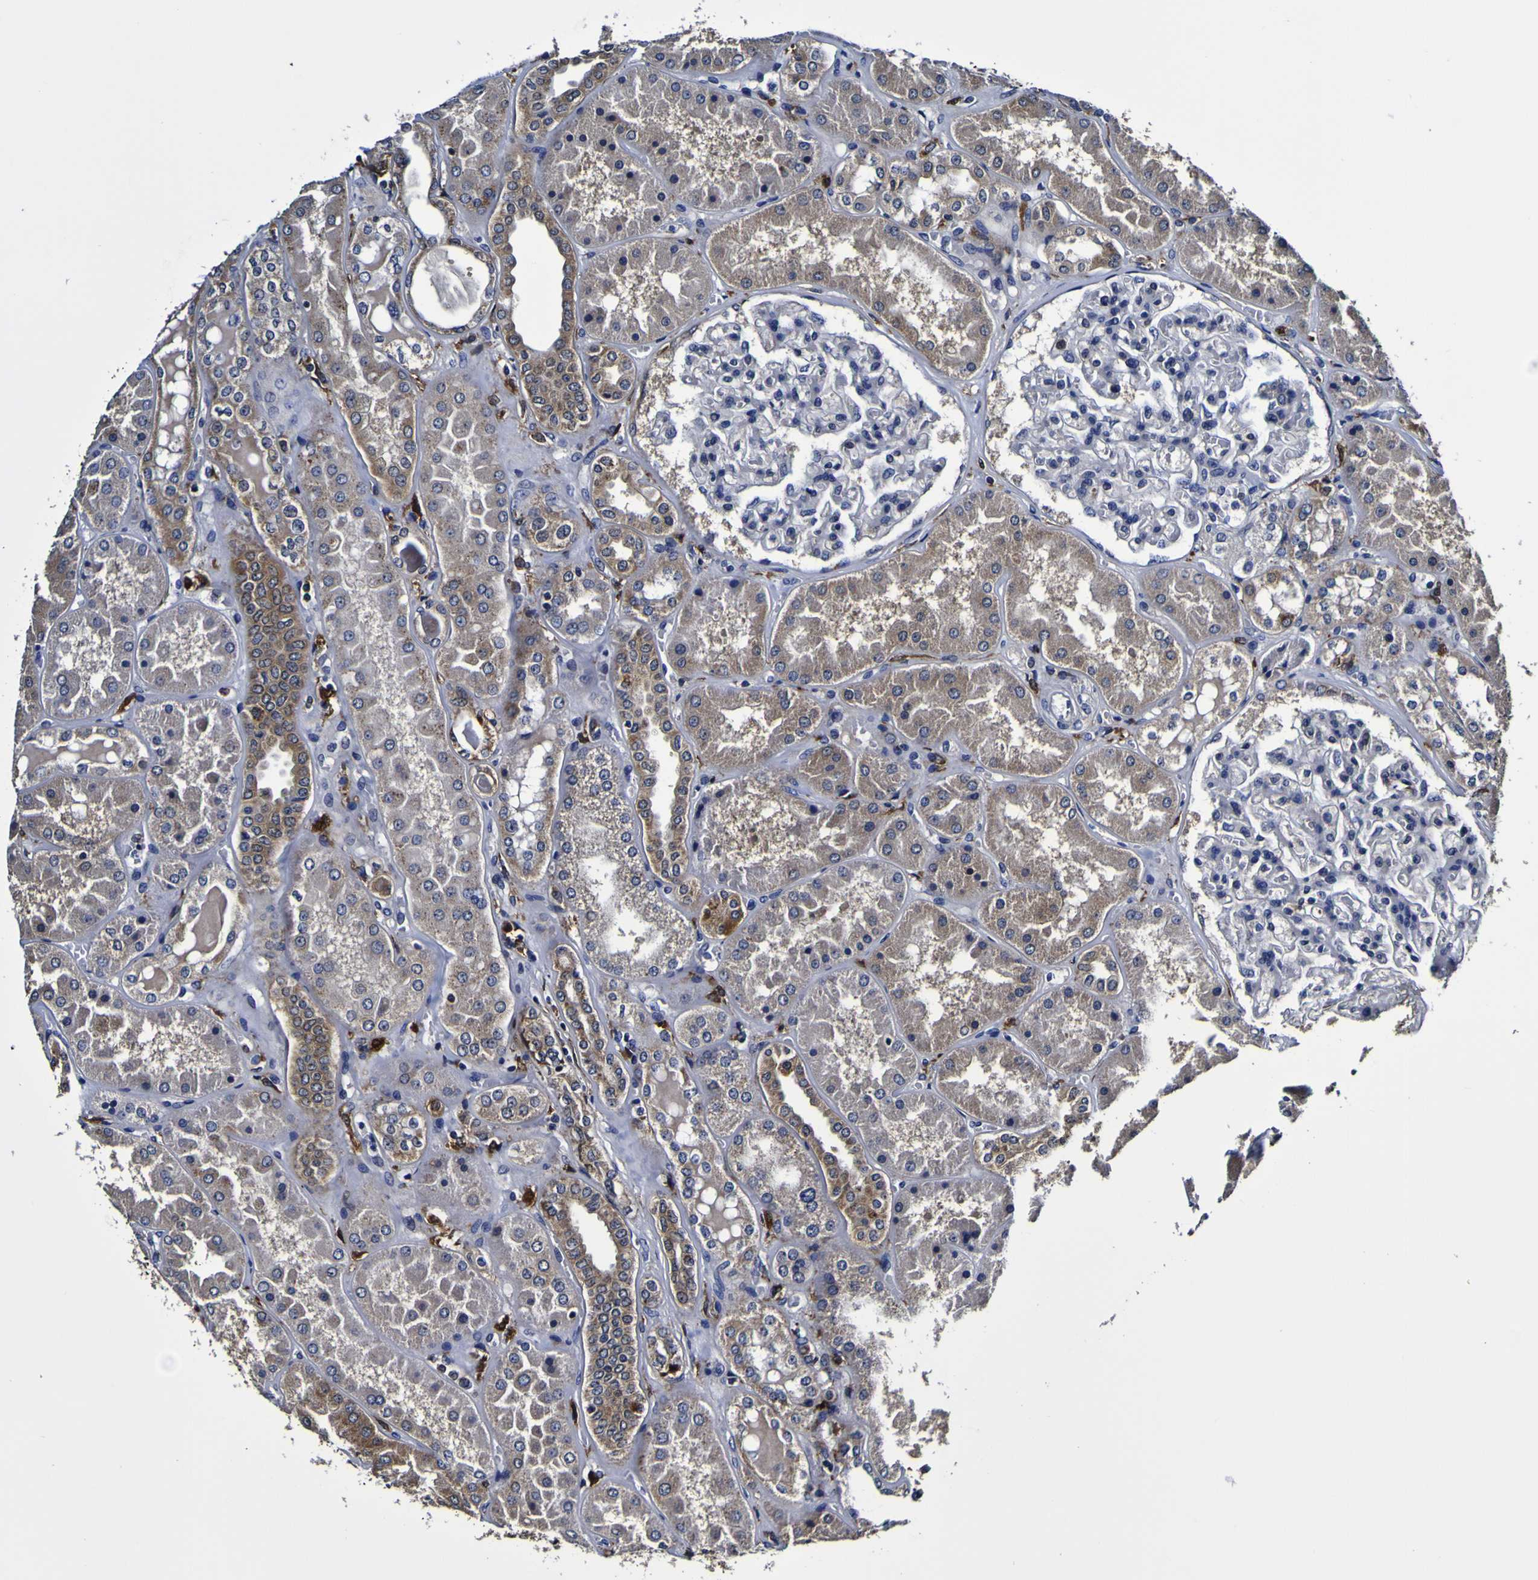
{"staining": {"intensity": "negative", "quantity": "none", "location": "none"}, "tissue": "kidney", "cell_type": "Cells in glomeruli", "image_type": "normal", "snomed": [{"axis": "morphology", "description": "Normal tissue, NOS"}, {"axis": "topography", "description": "Kidney"}], "caption": "Immunohistochemistry micrograph of benign kidney stained for a protein (brown), which reveals no positivity in cells in glomeruli. (DAB (3,3'-diaminobenzidine) IHC, high magnification).", "gene": "GPX1", "patient": {"sex": "female", "age": 56}}